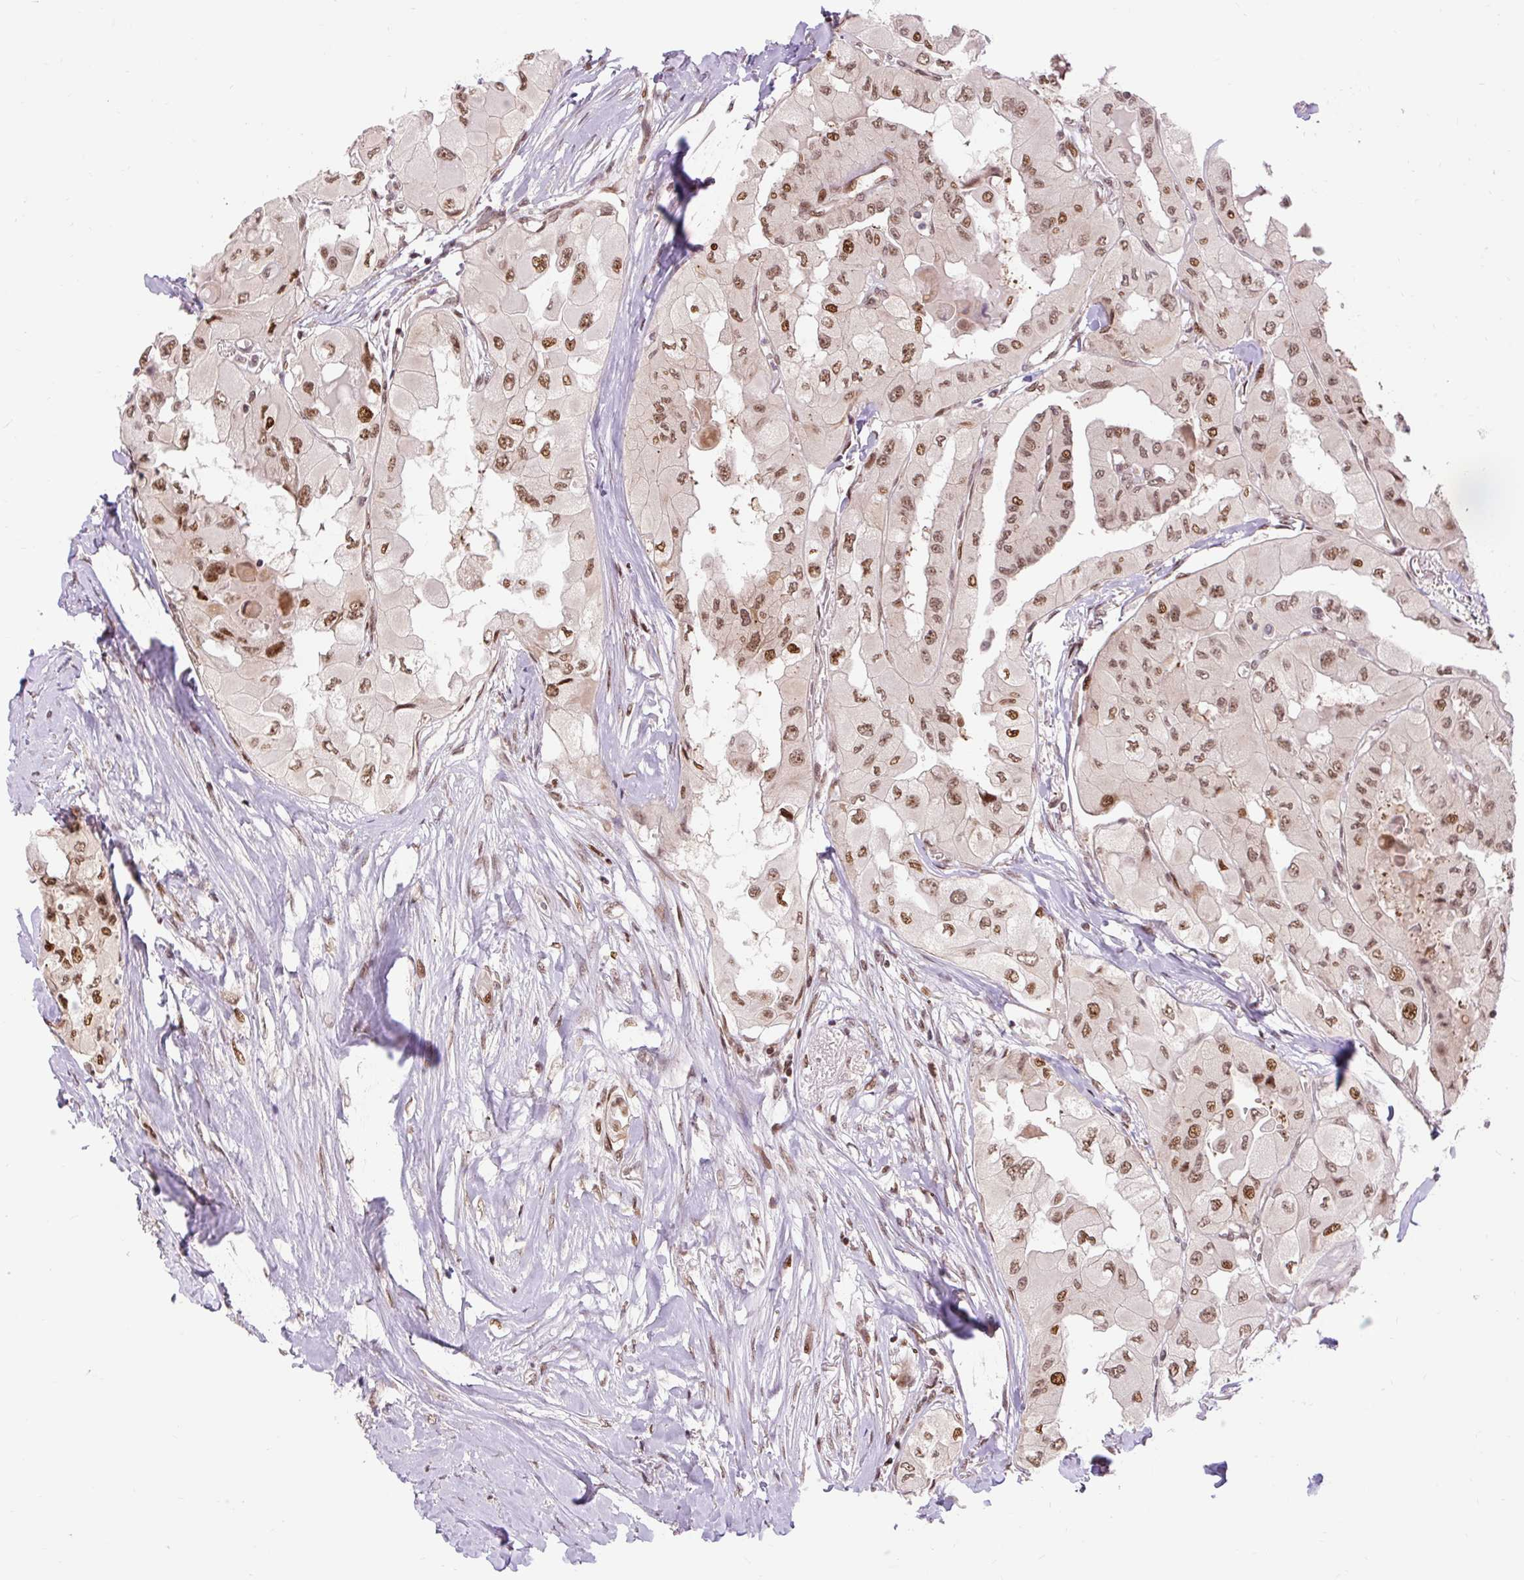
{"staining": {"intensity": "moderate", "quantity": ">75%", "location": "nuclear"}, "tissue": "thyroid cancer", "cell_type": "Tumor cells", "image_type": "cancer", "snomed": [{"axis": "morphology", "description": "Normal tissue, NOS"}, {"axis": "morphology", "description": "Papillary adenocarcinoma, NOS"}, {"axis": "topography", "description": "Thyroid gland"}], "caption": "The histopathology image exhibits a brown stain indicating the presence of a protein in the nuclear of tumor cells in thyroid cancer. The staining is performed using DAB (3,3'-diaminobenzidine) brown chromogen to label protein expression. The nuclei are counter-stained blue using hematoxylin.", "gene": "MECOM", "patient": {"sex": "female", "age": 59}}